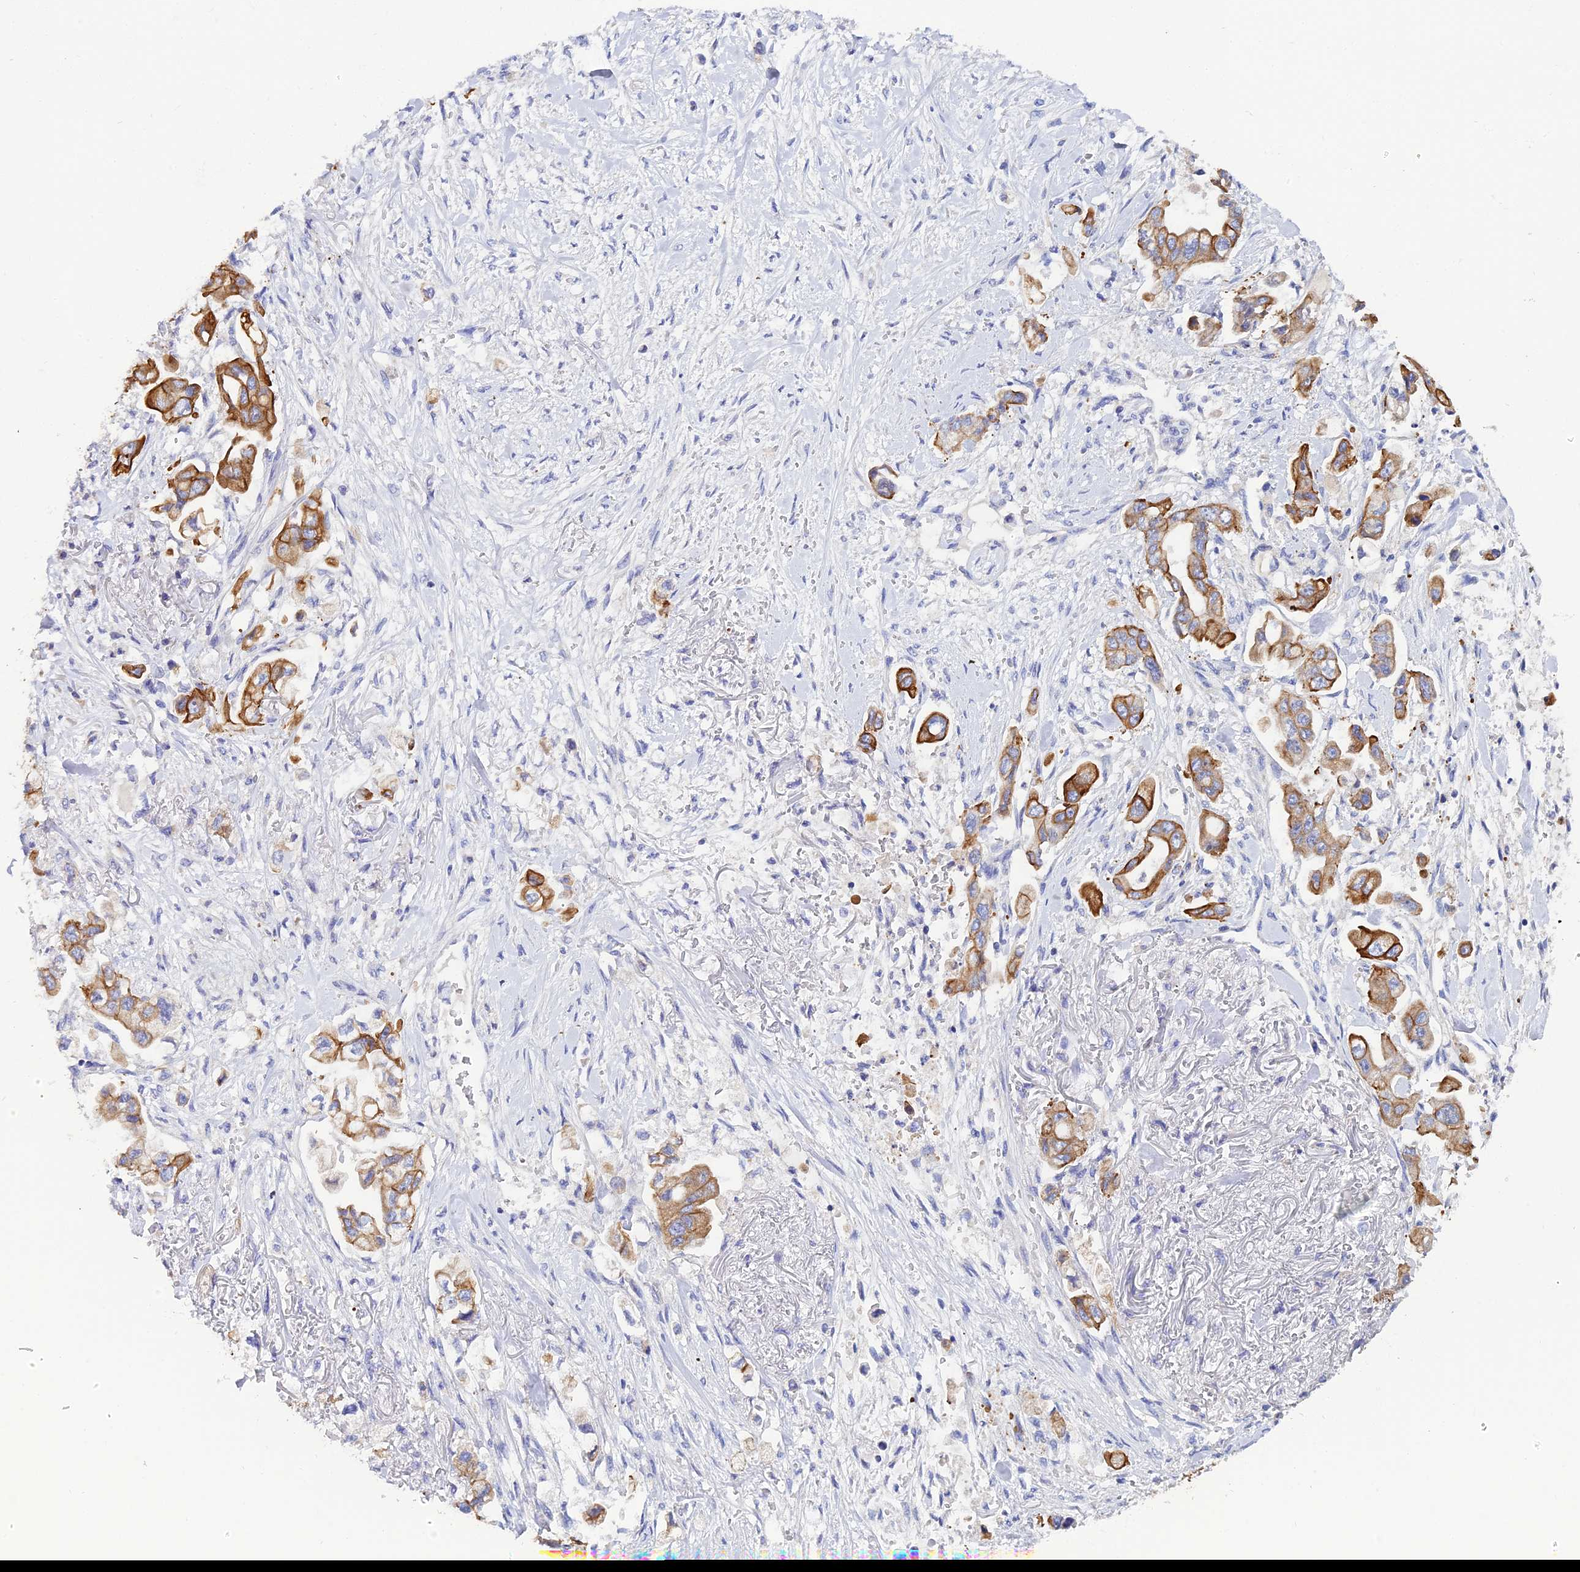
{"staining": {"intensity": "strong", "quantity": ">75%", "location": "cytoplasmic/membranous"}, "tissue": "stomach cancer", "cell_type": "Tumor cells", "image_type": "cancer", "snomed": [{"axis": "morphology", "description": "Adenocarcinoma, NOS"}, {"axis": "topography", "description": "Stomach"}], "caption": "Protein expression analysis of adenocarcinoma (stomach) displays strong cytoplasmic/membranous staining in about >75% of tumor cells.", "gene": "ZXDA", "patient": {"sex": "male", "age": 62}}